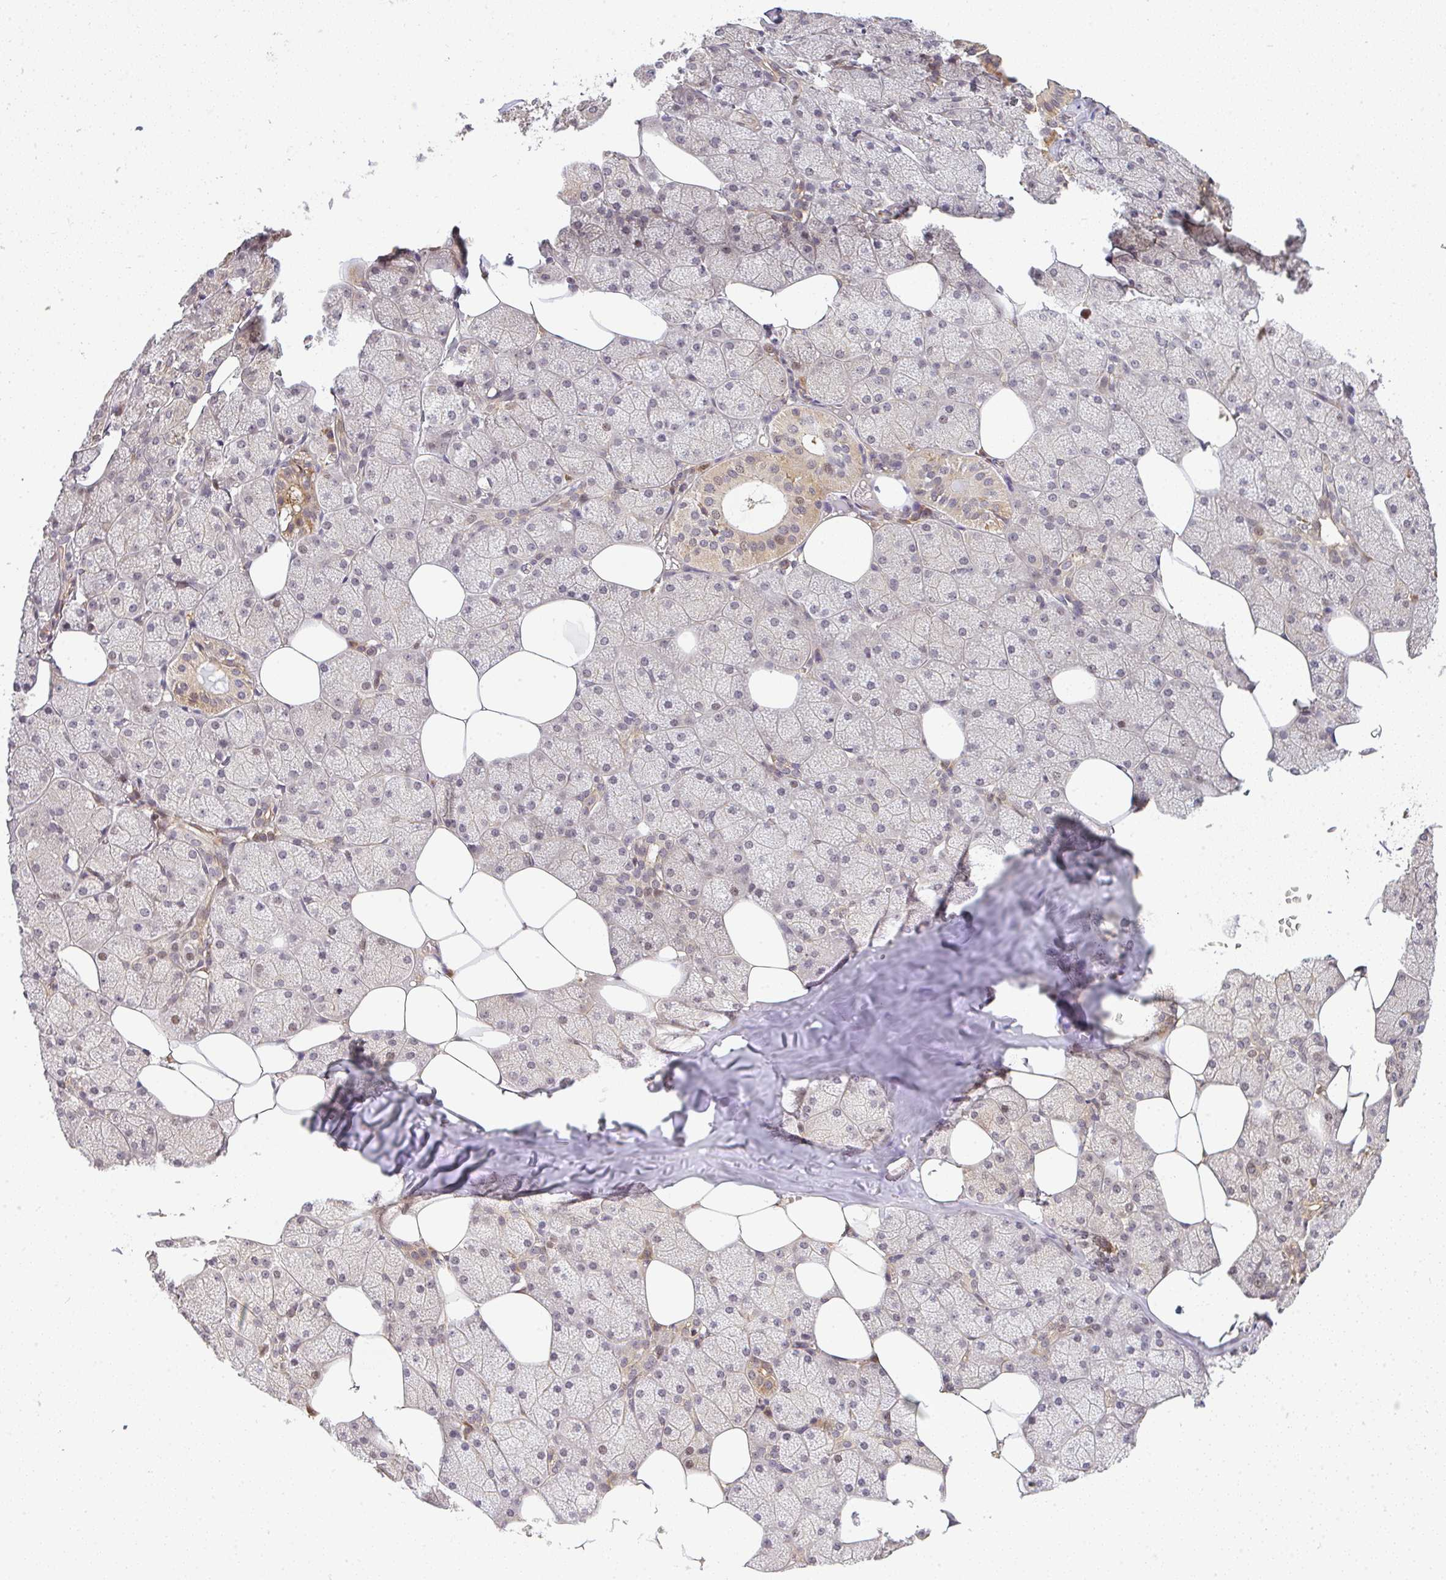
{"staining": {"intensity": "moderate", "quantity": "<25%", "location": "cytoplasmic/membranous"}, "tissue": "salivary gland", "cell_type": "Glandular cells", "image_type": "normal", "snomed": [{"axis": "morphology", "description": "Normal tissue, NOS"}, {"axis": "topography", "description": "Salivary gland"}, {"axis": "topography", "description": "Peripheral nerve tissue"}], "caption": "Moderate cytoplasmic/membranous staining for a protein is seen in approximately <25% of glandular cells of benign salivary gland using IHC.", "gene": "FAM153A", "patient": {"sex": "male", "age": 38}}